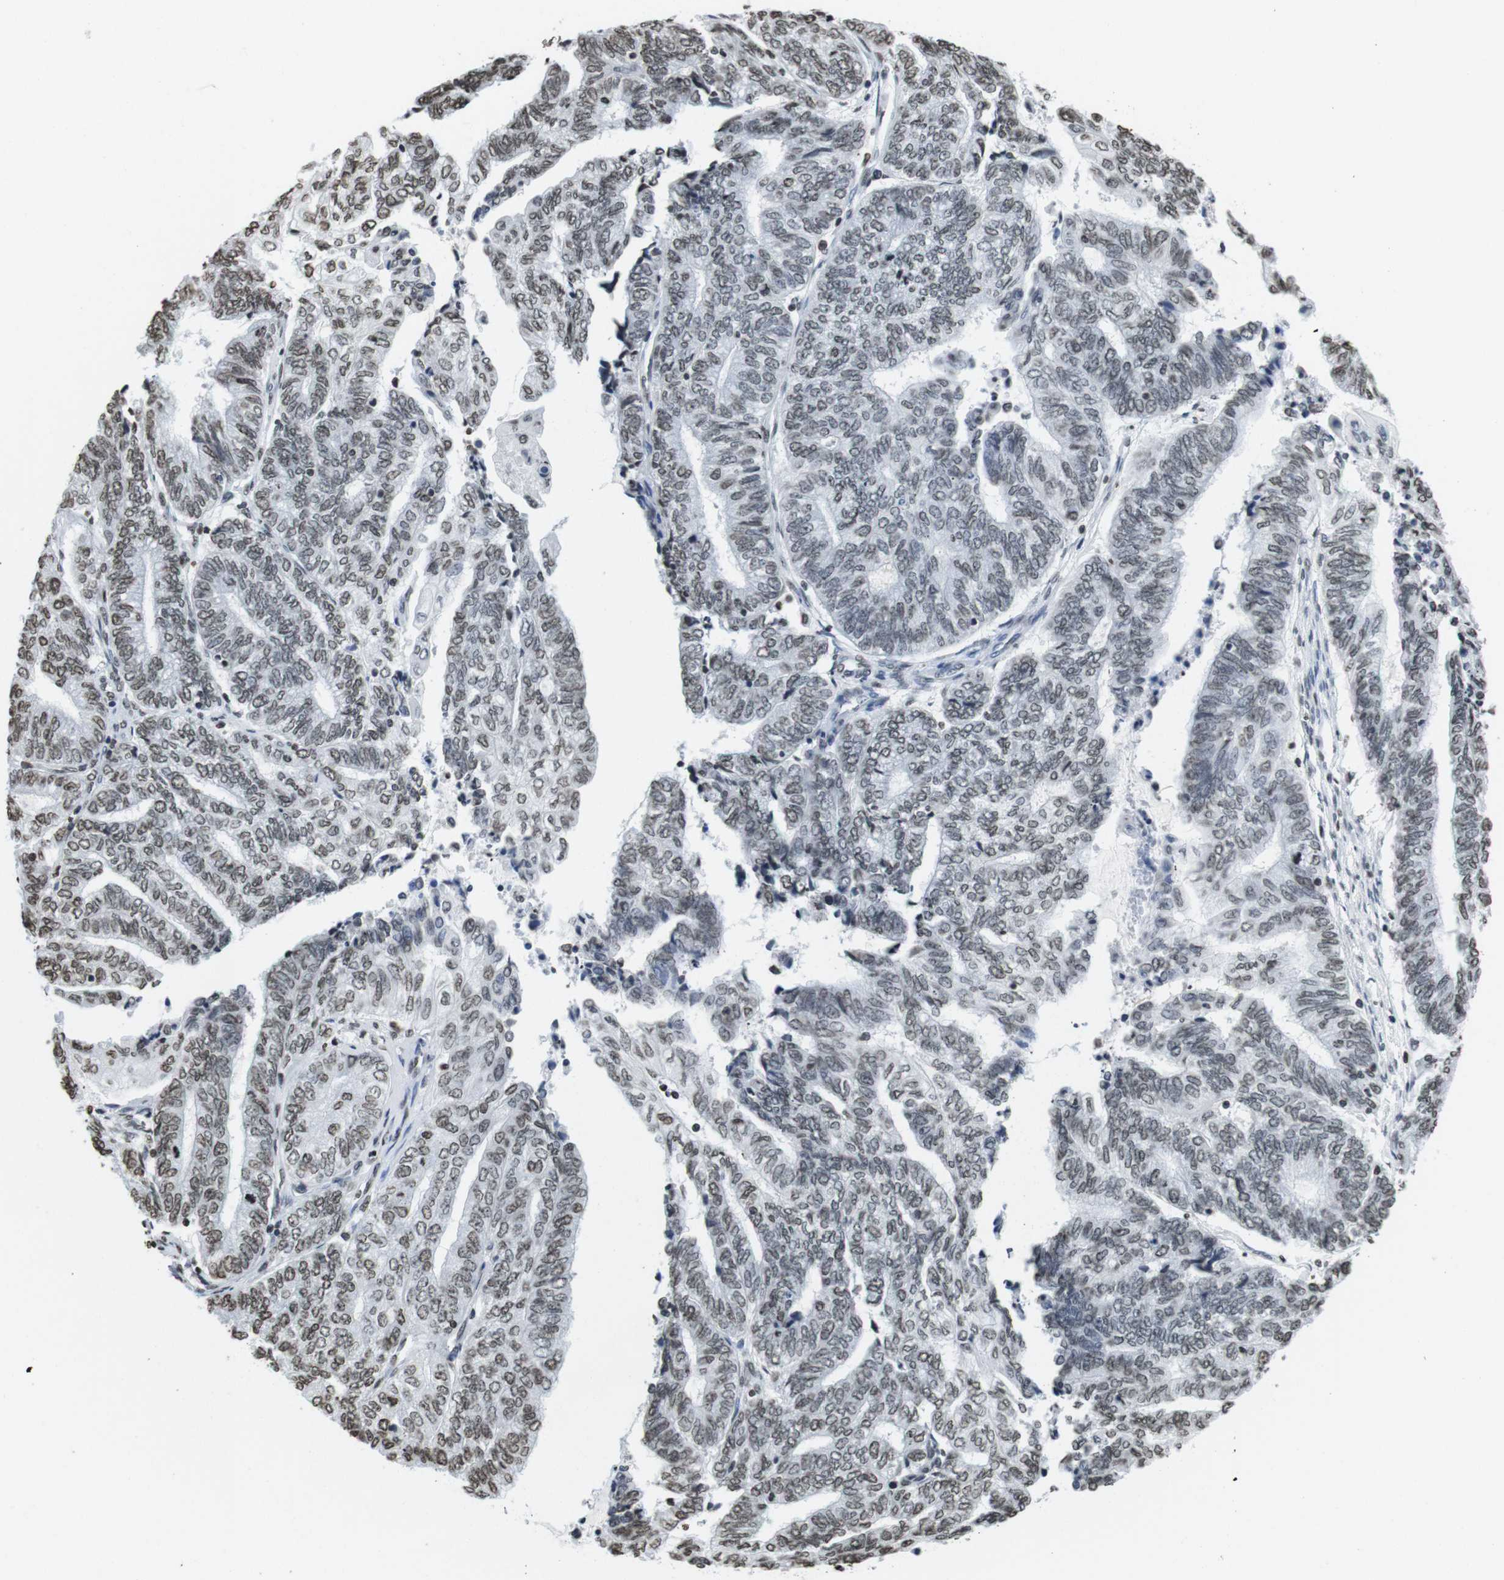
{"staining": {"intensity": "moderate", "quantity": "25%-75%", "location": "nuclear"}, "tissue": "endometrial cancer", "cell_type": "Tumor cells", "image_type": "cancer", "snomed": [{"axis": "morphology", "description": "Adenocarcinoma, NOS"}, {"axis": "topography", "description": "Uterus"}, {"axis": "topography", "description": "Endometrium"}], "caption": "Moderate nuclear positivity for a protein is identified in approximately 25%-75% of tumor cells of adenocarcinoma (endometrial) using immunohistochemistry.", "gene": "BSX", "patient": {"sex": "female", "age": 70}}